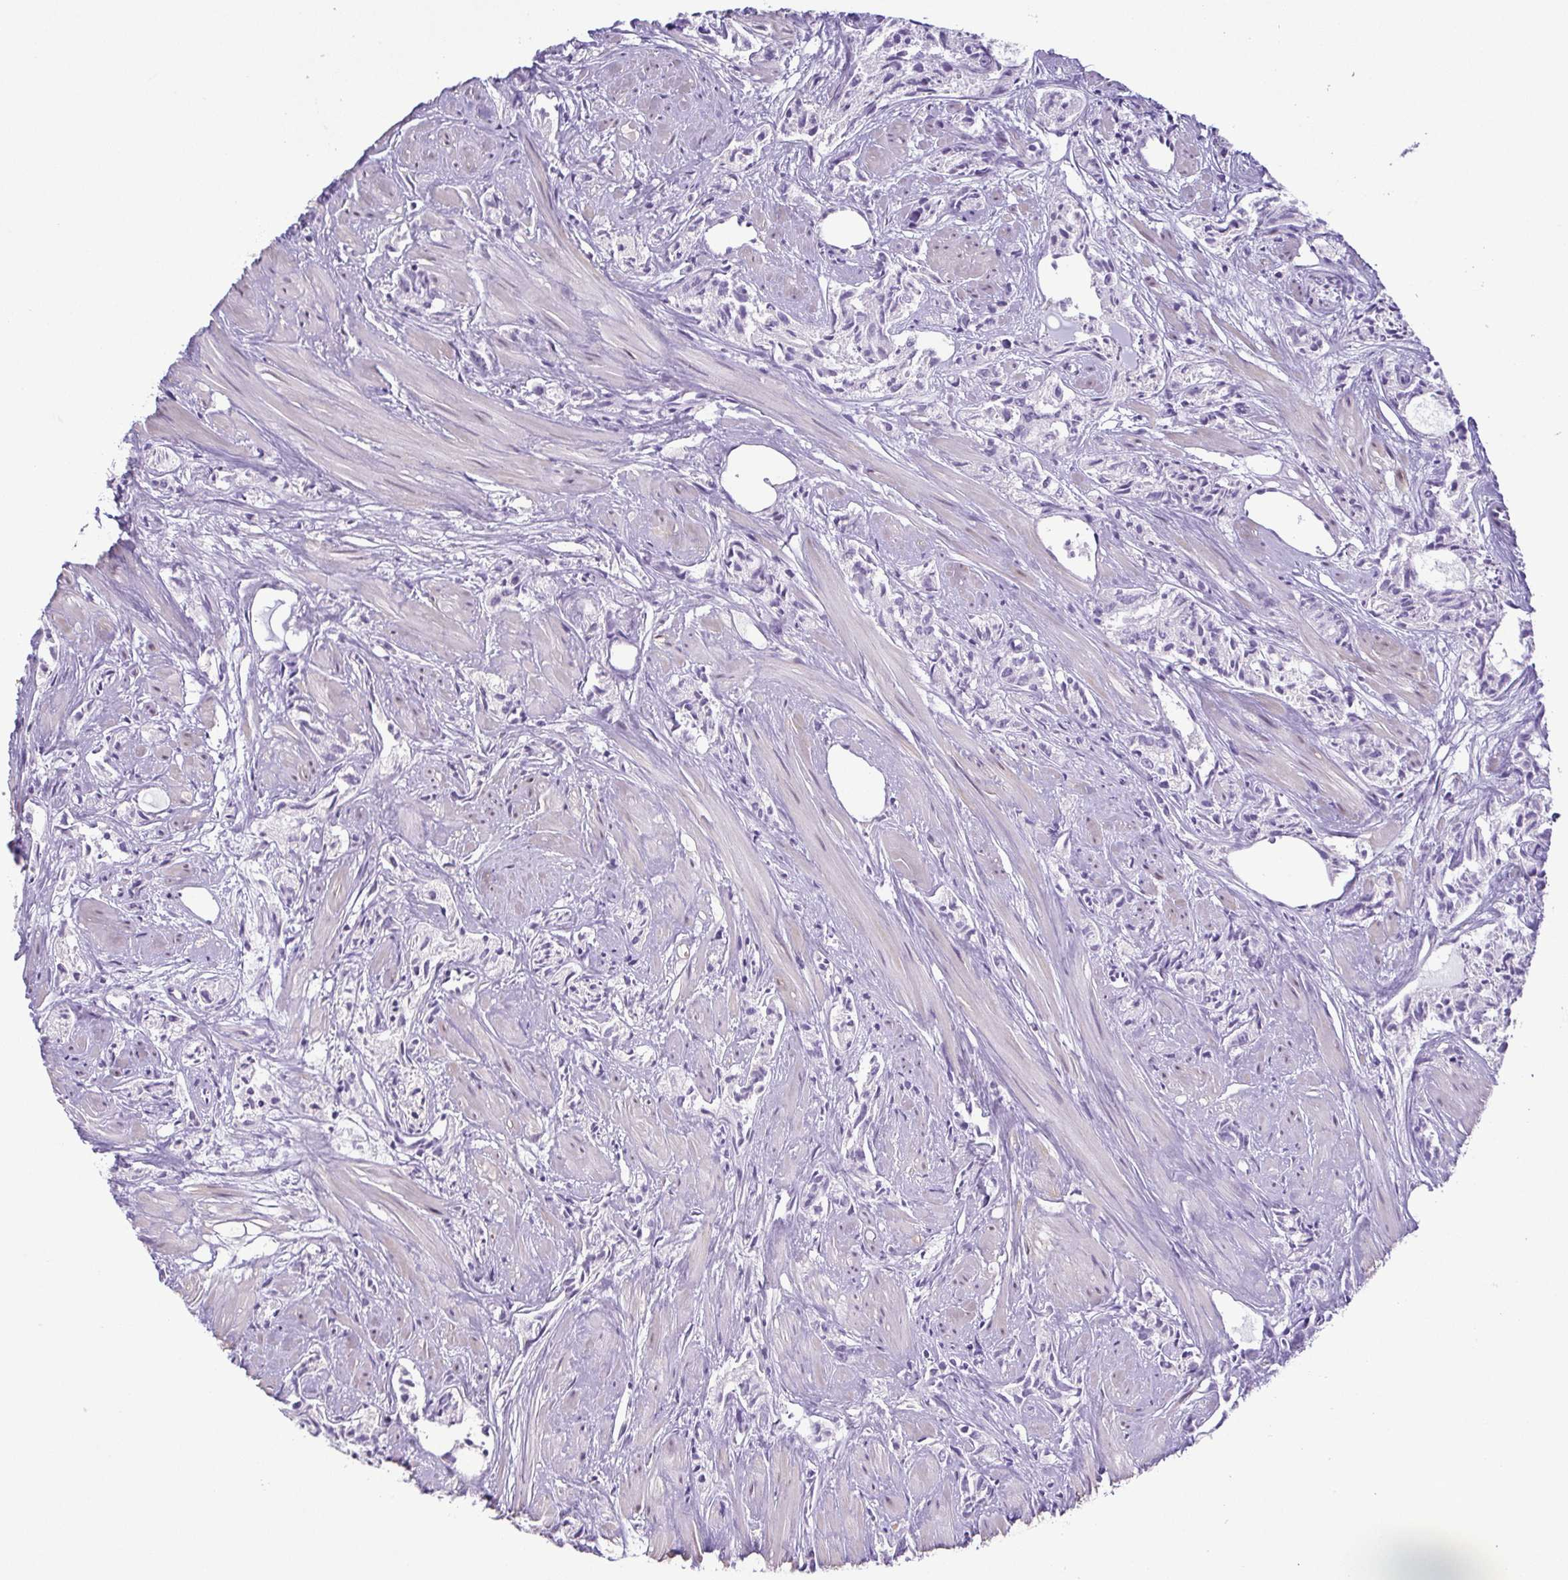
{"staining": {"intensity": "negative", "quantity": "none", "location": "none"}, "tissue": "prostate cancer", "cell_type": "Tumor cells", "image_type": "cancer", "snomed": [{"axis": "morphology", "description": "Adenocarcinoma, High grade"}, {"axis": "topography", "description": "Prostate"}], "caption": "This histopathology image is of prostate cancer stained with IHC to label a protein in brown with the nuclei are counter-stained blue. There is no expression in tumor cells. Brightfield microscopy of IHC stained with DAB (3,3'-diaminobenzidine) (brown) and hematoxylin (blue), captured at high magnification.", "gene": "MYL6", "patient": {"sex": "male", "age": 58}}